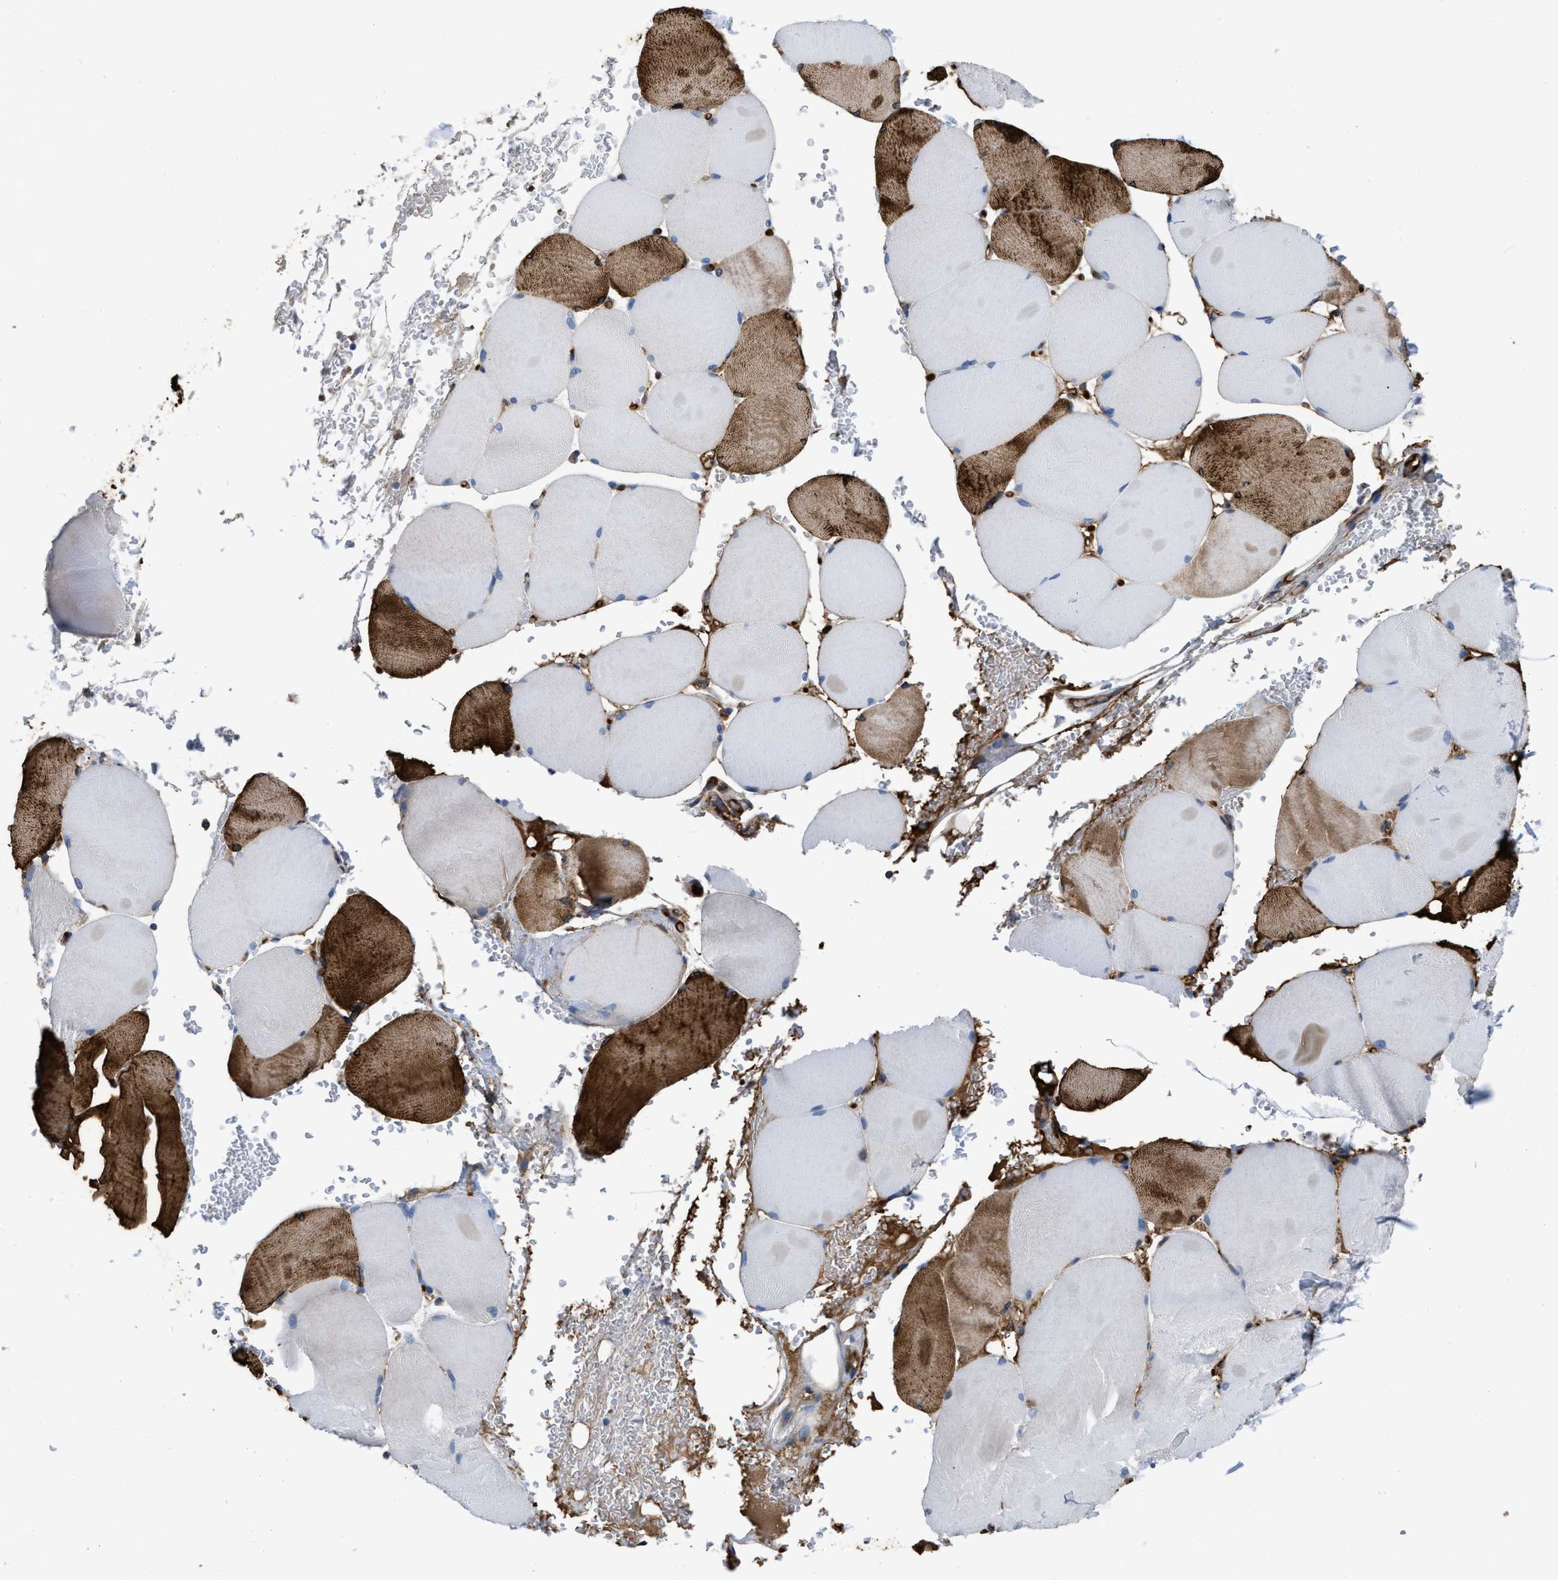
{"staining": {"intensity": "strong", "quantity": "25%-75%", "location": "cytoplasmic/membranous"}, "tissue": "skeletal muscle", "cell_type": "Myocytes", "image_type": "normal", "snomed": [{"axis": "morphology", "description": "Normal tissue, NOS"}, {"axis": "topography", "description": "Skin"}, {"axis": "topography", "description": "Skeletal muscle"}], "caption": "IHC of unremarkable human skeletal muscle displays high levels of strong cytoplasmic/membranous expression in approximately 25%-75% of myocytes. (DAB (3,3'-diaminobenzidine) = brown stain, brightfield microscopy at high magnification).", "gene": "TRIOBP", "patient": {"sex": "male", "age": 83}}